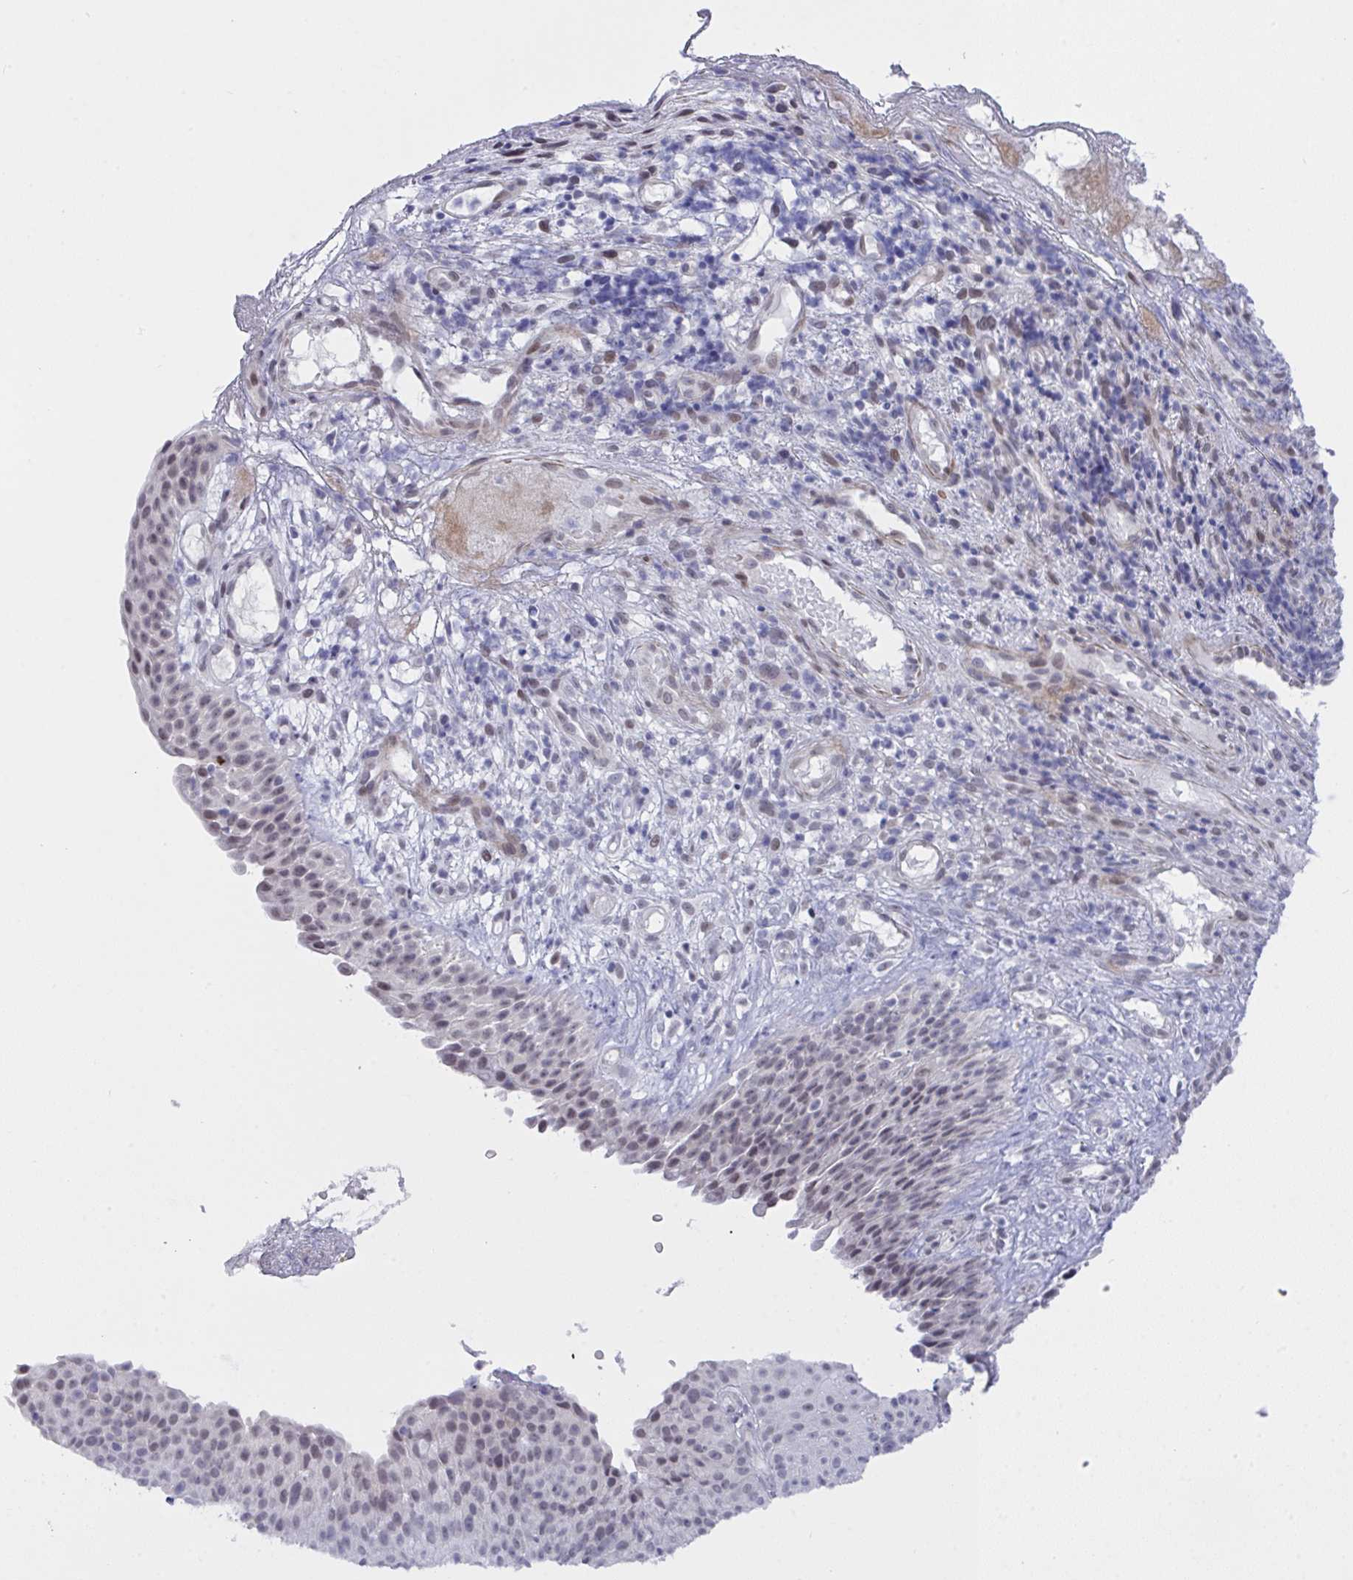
{"staining": {"intensity": "weak", "quantity": "<25%", "location": "nuclear"}, "tissue": "nasopharynx", "cell_type": "Respiratory epithelial cells", "image_type": "normal", "snomed": [{"axis": "morphology", "description": "Normal tissue, NOS"}, {"axis": "morphology", "description": "Inflammation, NOS"}, {"axis": "topography", "description": "Nasopharynx"}], "caption": "IHC micrograph of normal nasopharynx: nasopharynx stained with DAB (3,3'-diaminobenzidine) demonstrates no significant protein staining in respiratory epithelial cells. Brightfield microscopy of IHC stained with DAB (3,3'-diaminobenzidine) (brown) and hematoxylin (blue), captured at high magnification.", "gene": "FBXL22", "patient": {"sex": "male", "age": 54}}